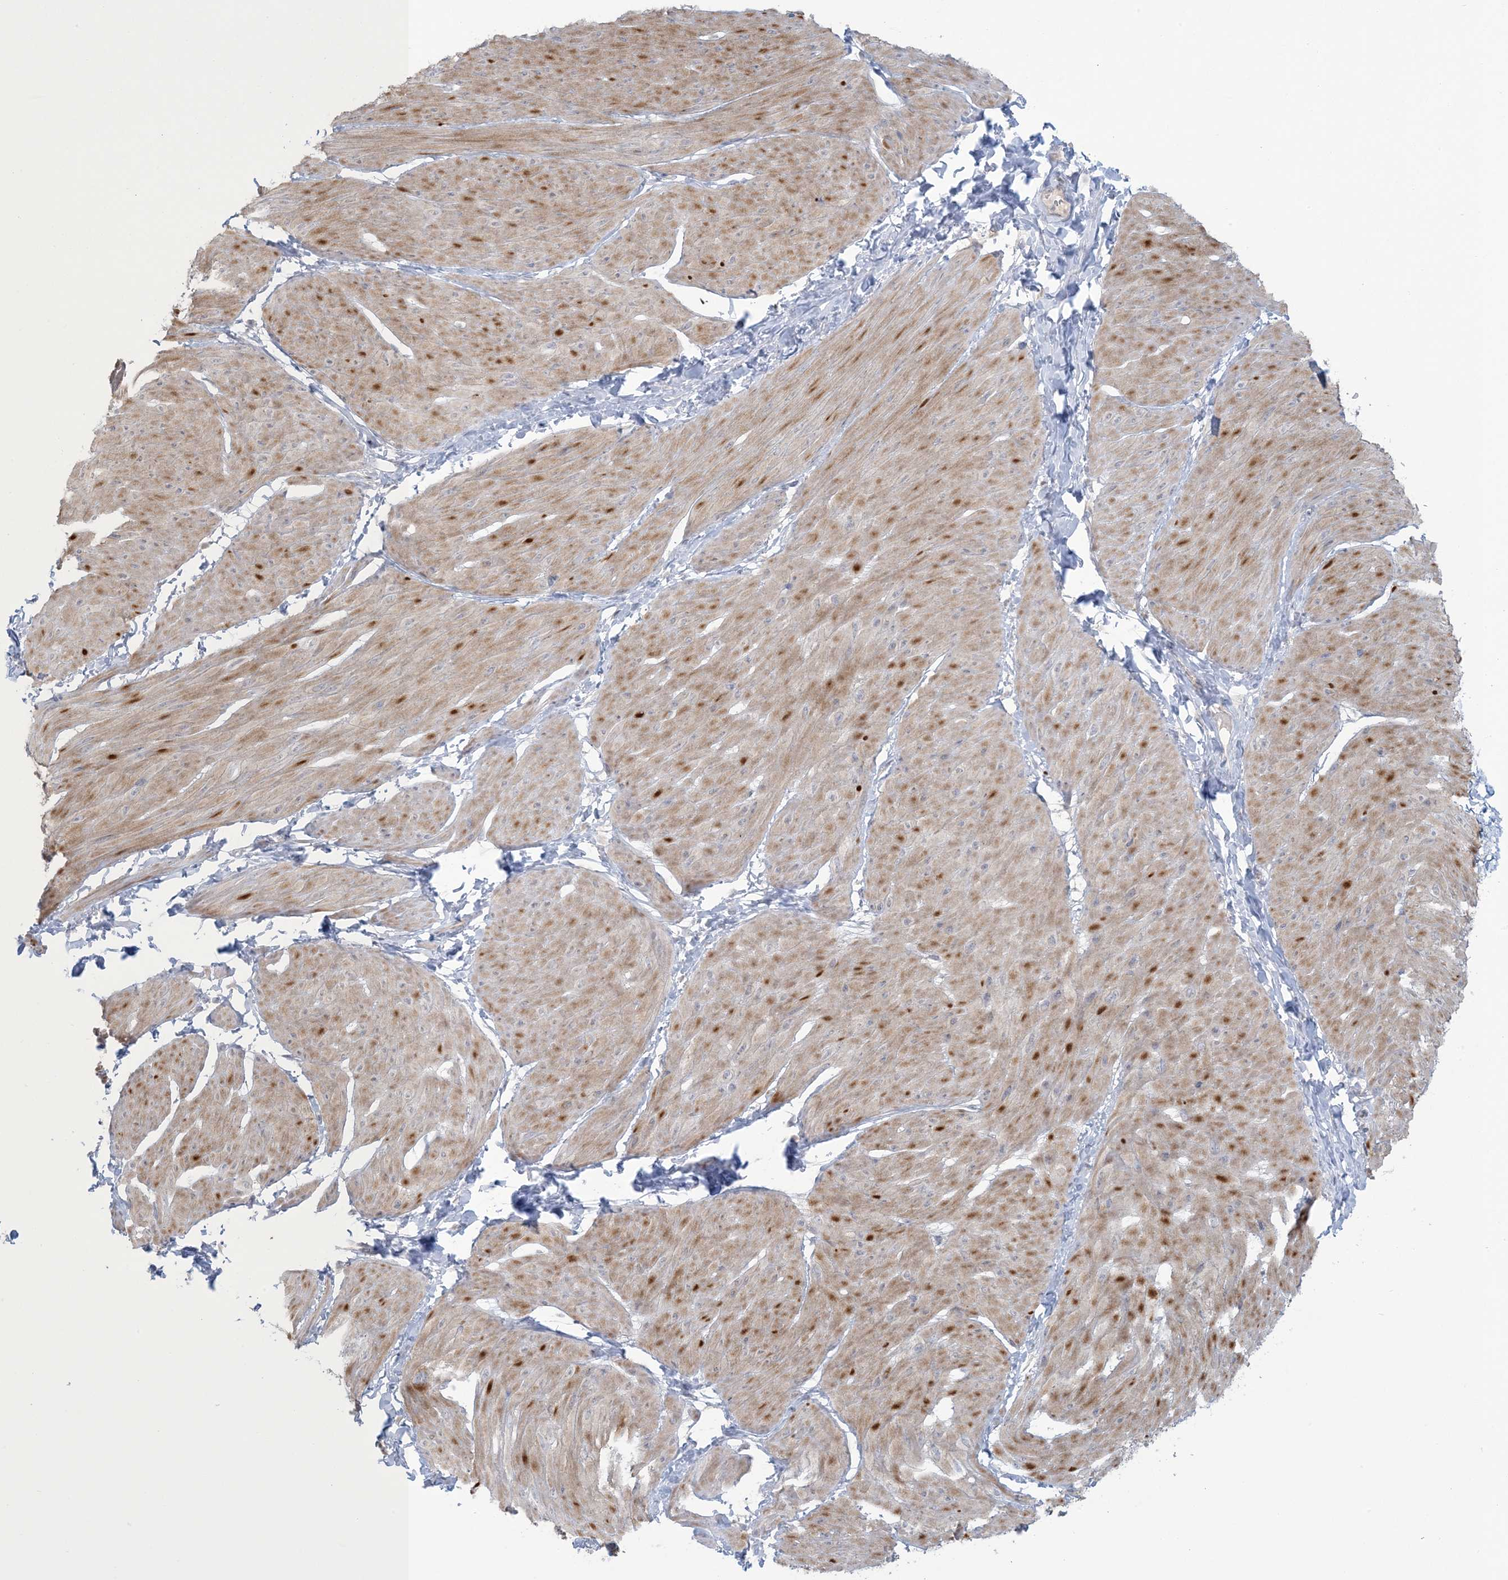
{"staining": {"intensity": "strong", "quantity": "<25%", "location": "nuclear"}, "tissue": "smooth muscle", "cell_type": "Smooth muscle cells", "image_type": "normal", "snomed": [{"axis": "morphology", "description": "Urothelial carcinoma, High grade"}, {"axis": "topography", "description": "Urinary bladder"}], "caption": "Immunohistochemical staining of benign smooth muscle displays medium levels of strong nuclear expression in about <25% of smooth muscle cells.", "gene": "NRBP2", "patient": {"sex": "male", "age": 46}}